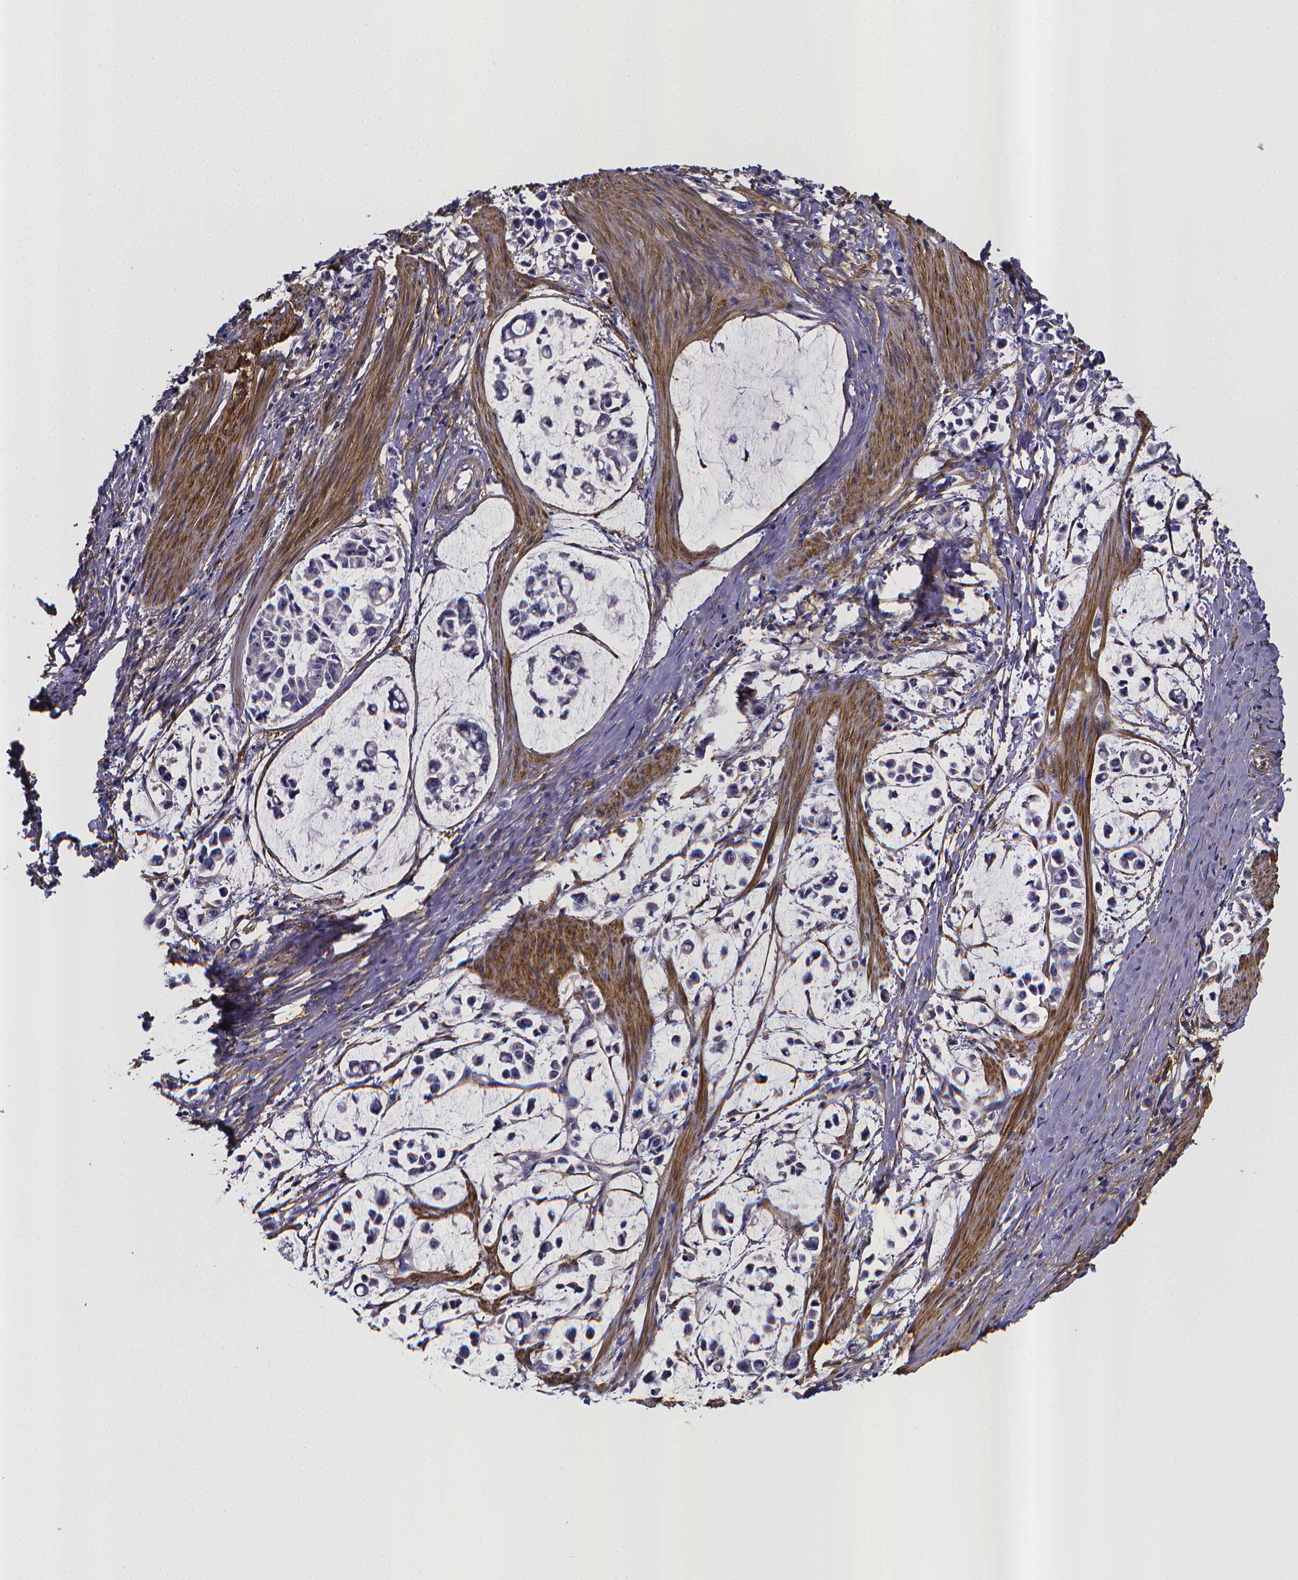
{"staining": {"intensity": "negative", "quantity": "none", "location": "none"}, "tissue": "stomach cancer", "cell_type": "Tumor cells", "image_type": "cancer", "snomed": [{"axis": "morphology", "description": "Adenocarcinoma, NOS"}, {"axis": "topography", "description": "Stomach"}], "caption": "This image is of stomach cancer (adenocarcinoma) stained with IHC to label a protein in brown with the nuclei are counter-stained blue. There is no positivity in tumor cells.", "gene": "RERG", "patient": {"sex": "male", "age": 82}}